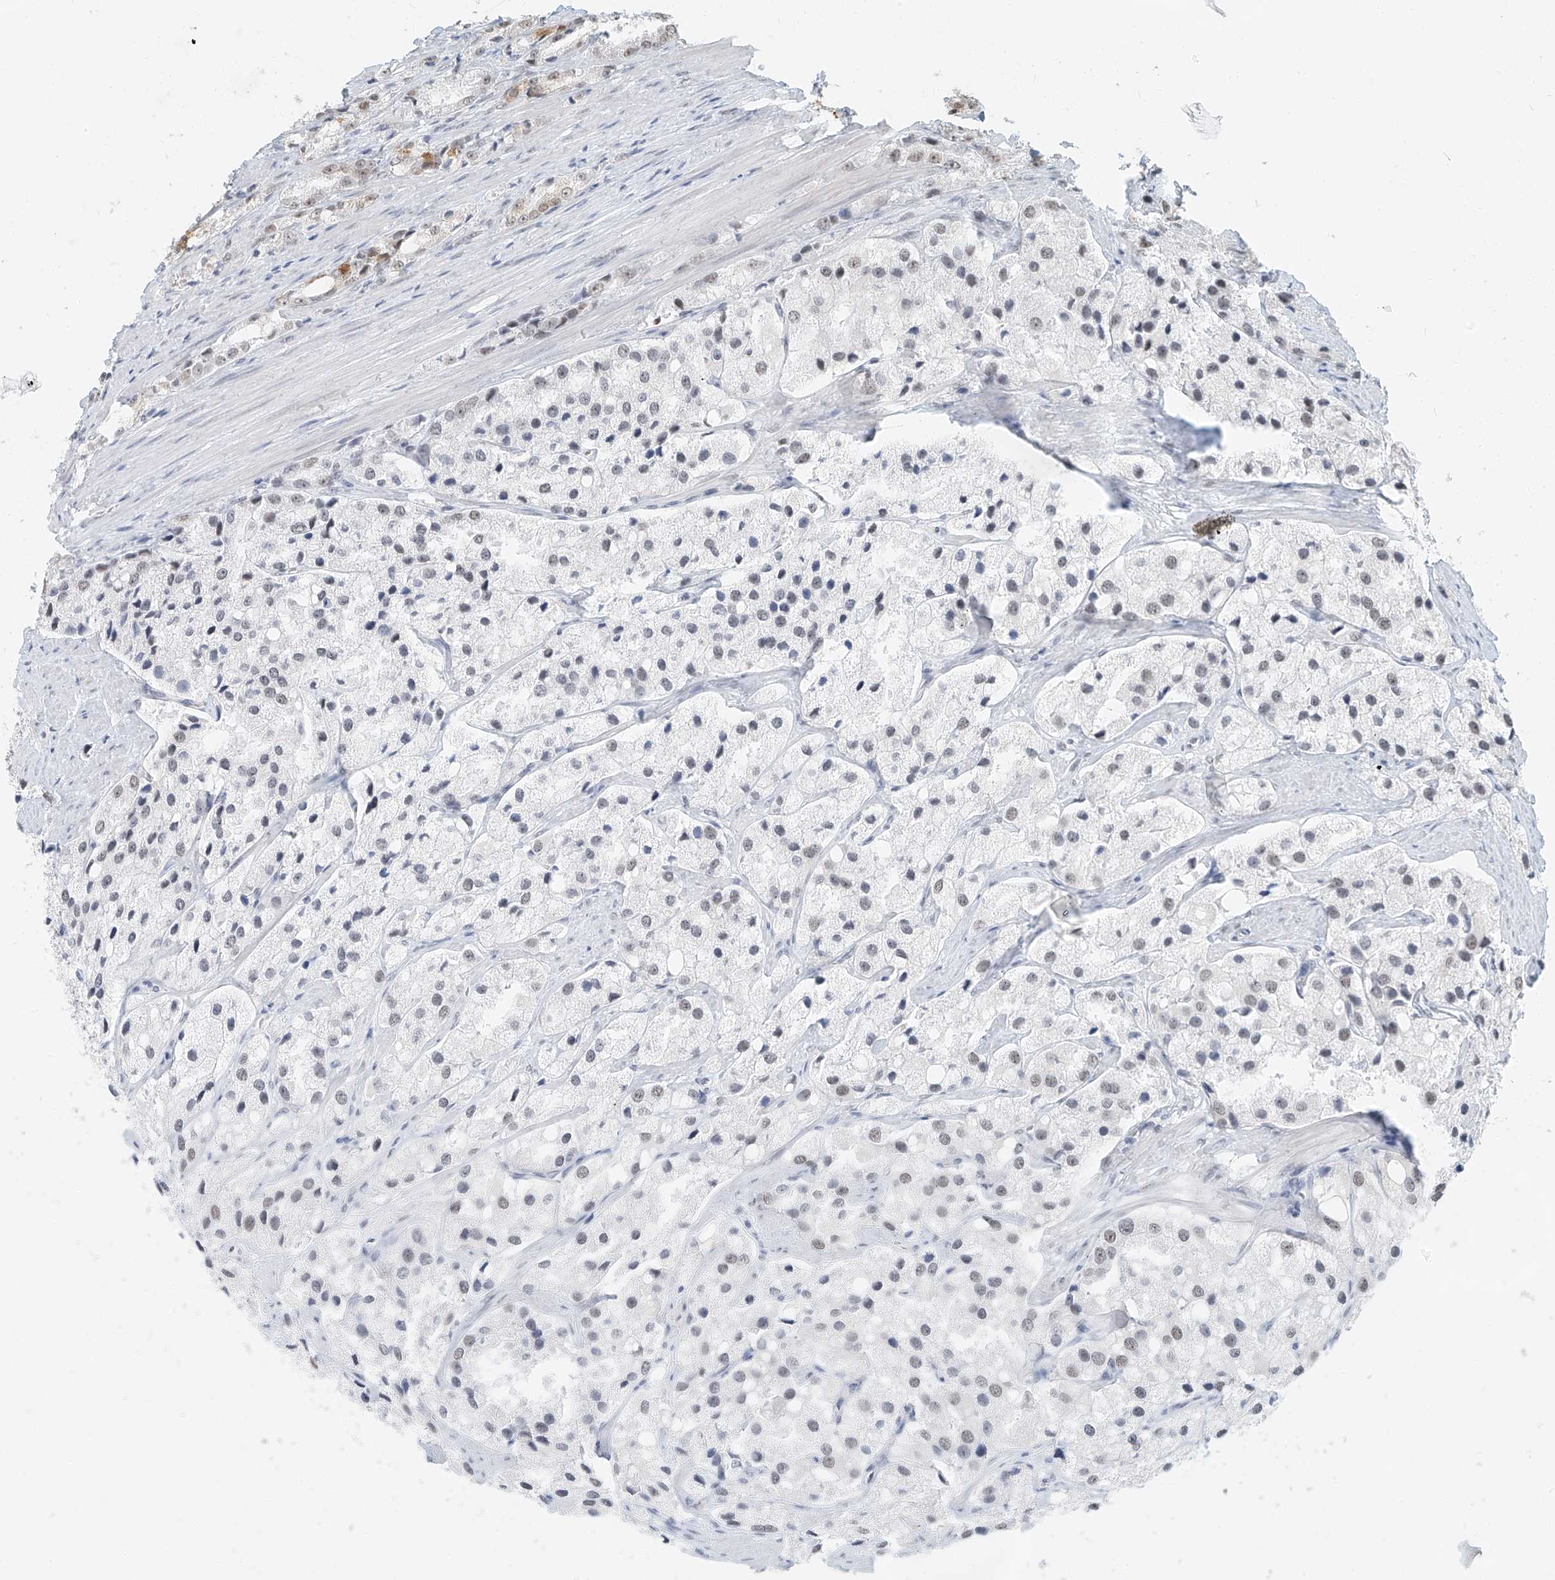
{"staining": {"intensity": "weak", "quantity": "25%-75%", "location": "nuclear"}, "tissue": "prostate cancer", "cell_type": "Tumor cells", "image_type": "cancer", "snomed": [{"axis": "morphology", "description": "Adenocarcinoma, High grade"}, {"axis": "topography", "description": "Prostate"}], "caption": "Protein expression analysis of human prostate high-grade adenocarcinoma reveals weak nuclear staining in approximately 25%-75% of tumor cells.", "gene": "PGC", "patient": {"sex": "male", "age": 66}}